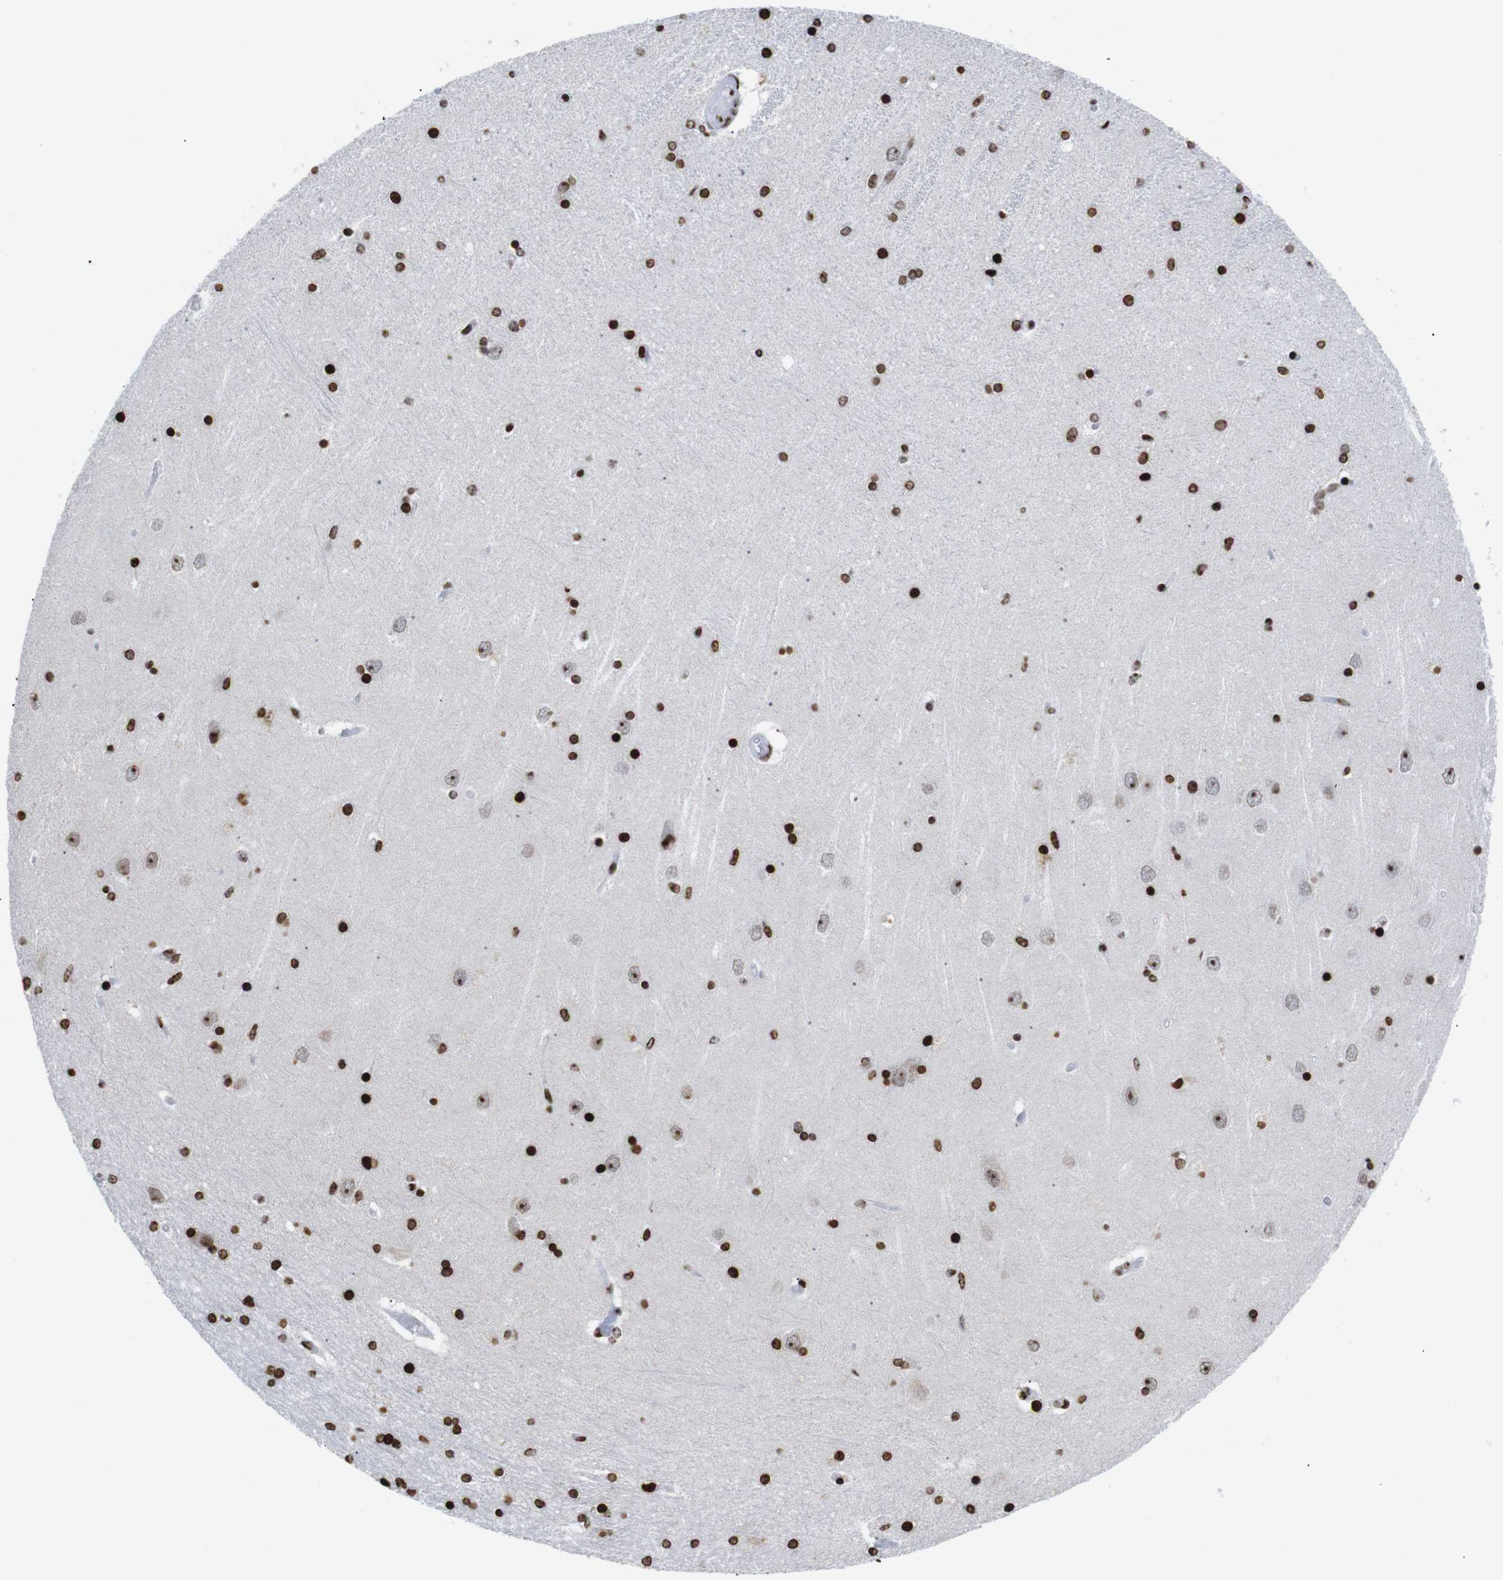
{"staining": {"intensity": "strong", "quantity": ">75%", "location": "nuclear"}, "tissue": "hippocampus", "cell_type": "Glial cells", "image_type": "normal", "snomed": [{"axis": "morphology", "description": "Normal tissue, NOS"}, {"axis": "topography", "description": "Hippocampus"}], "caption": "A high amount of strong nuclear staining is seen in about >75% of glial cells in unremarkable hippocampus. The staining was performed using DAB (3,3'-diaminobenzidine), with brown indicating positive protein expression. Nuclei are stained blue with hematoxylin.", "gene": "H1", "patient": {"sex": "female", "age": 54}}